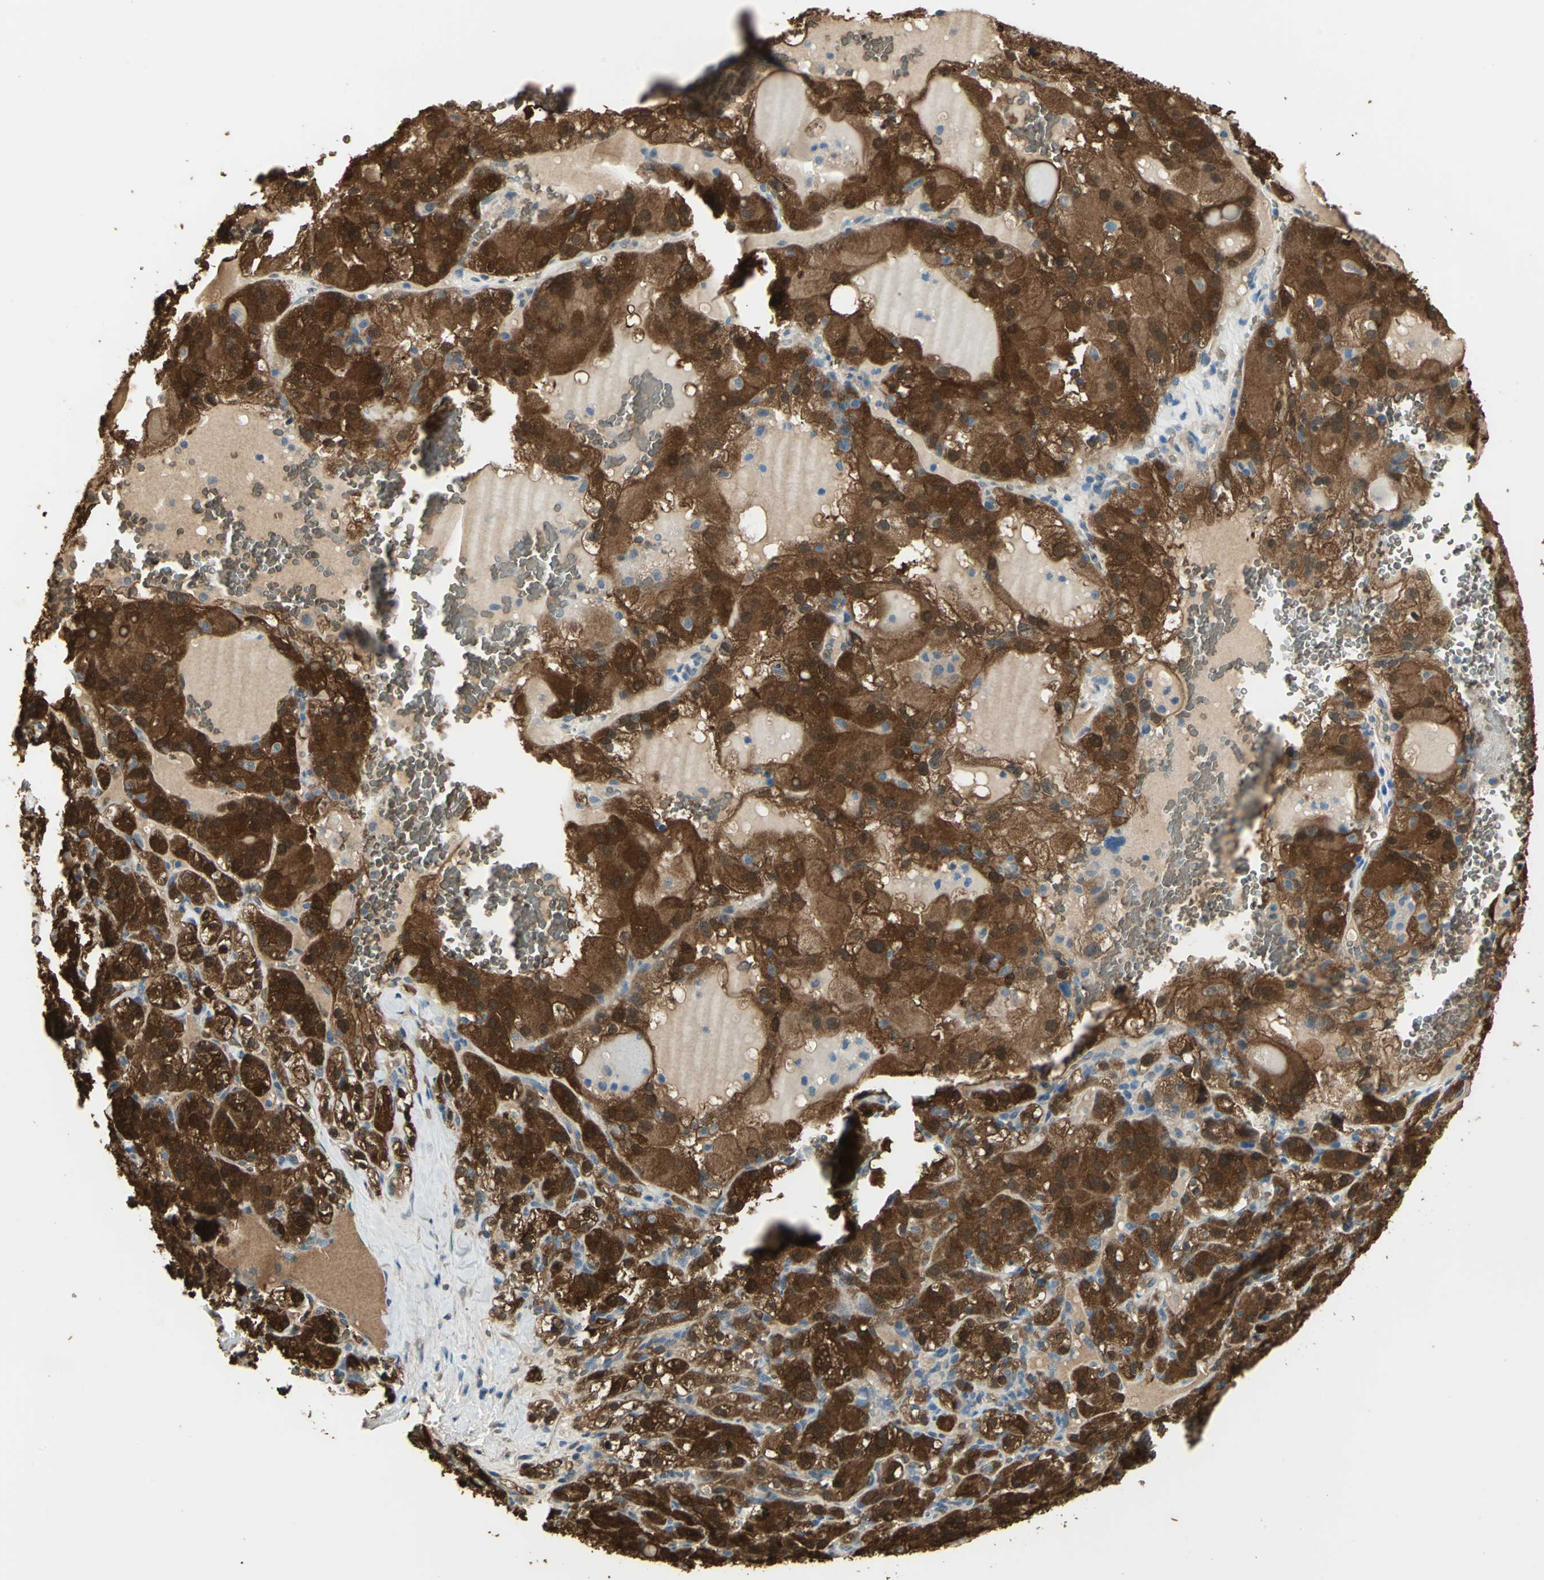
{"staining": {"intensity": "strong", "quantity": ">75%", "location": "cytoplasmic/membranous,nuclear"}, "tissue": "renal cancer", "cell_type": "Tumor cells", "image_type": "cancer", "snomed": [{"axis": "morphology", "description": "Normal tissue, NOS"}, {"axis": "morphology", "description": "Adenocarcinoma, NOS"}, {"axis": "topography", "description": "Kidney"}], "caption": "Renal cancer (adenocarcinoma) stained for a protein (brown) demonstrates strong cytoplasmic/membranous and nuclear positive positivity in approximately >75% of tumor cells.", "gene": "DDAH1", "patient": {"sex": "male", "age": 61}}